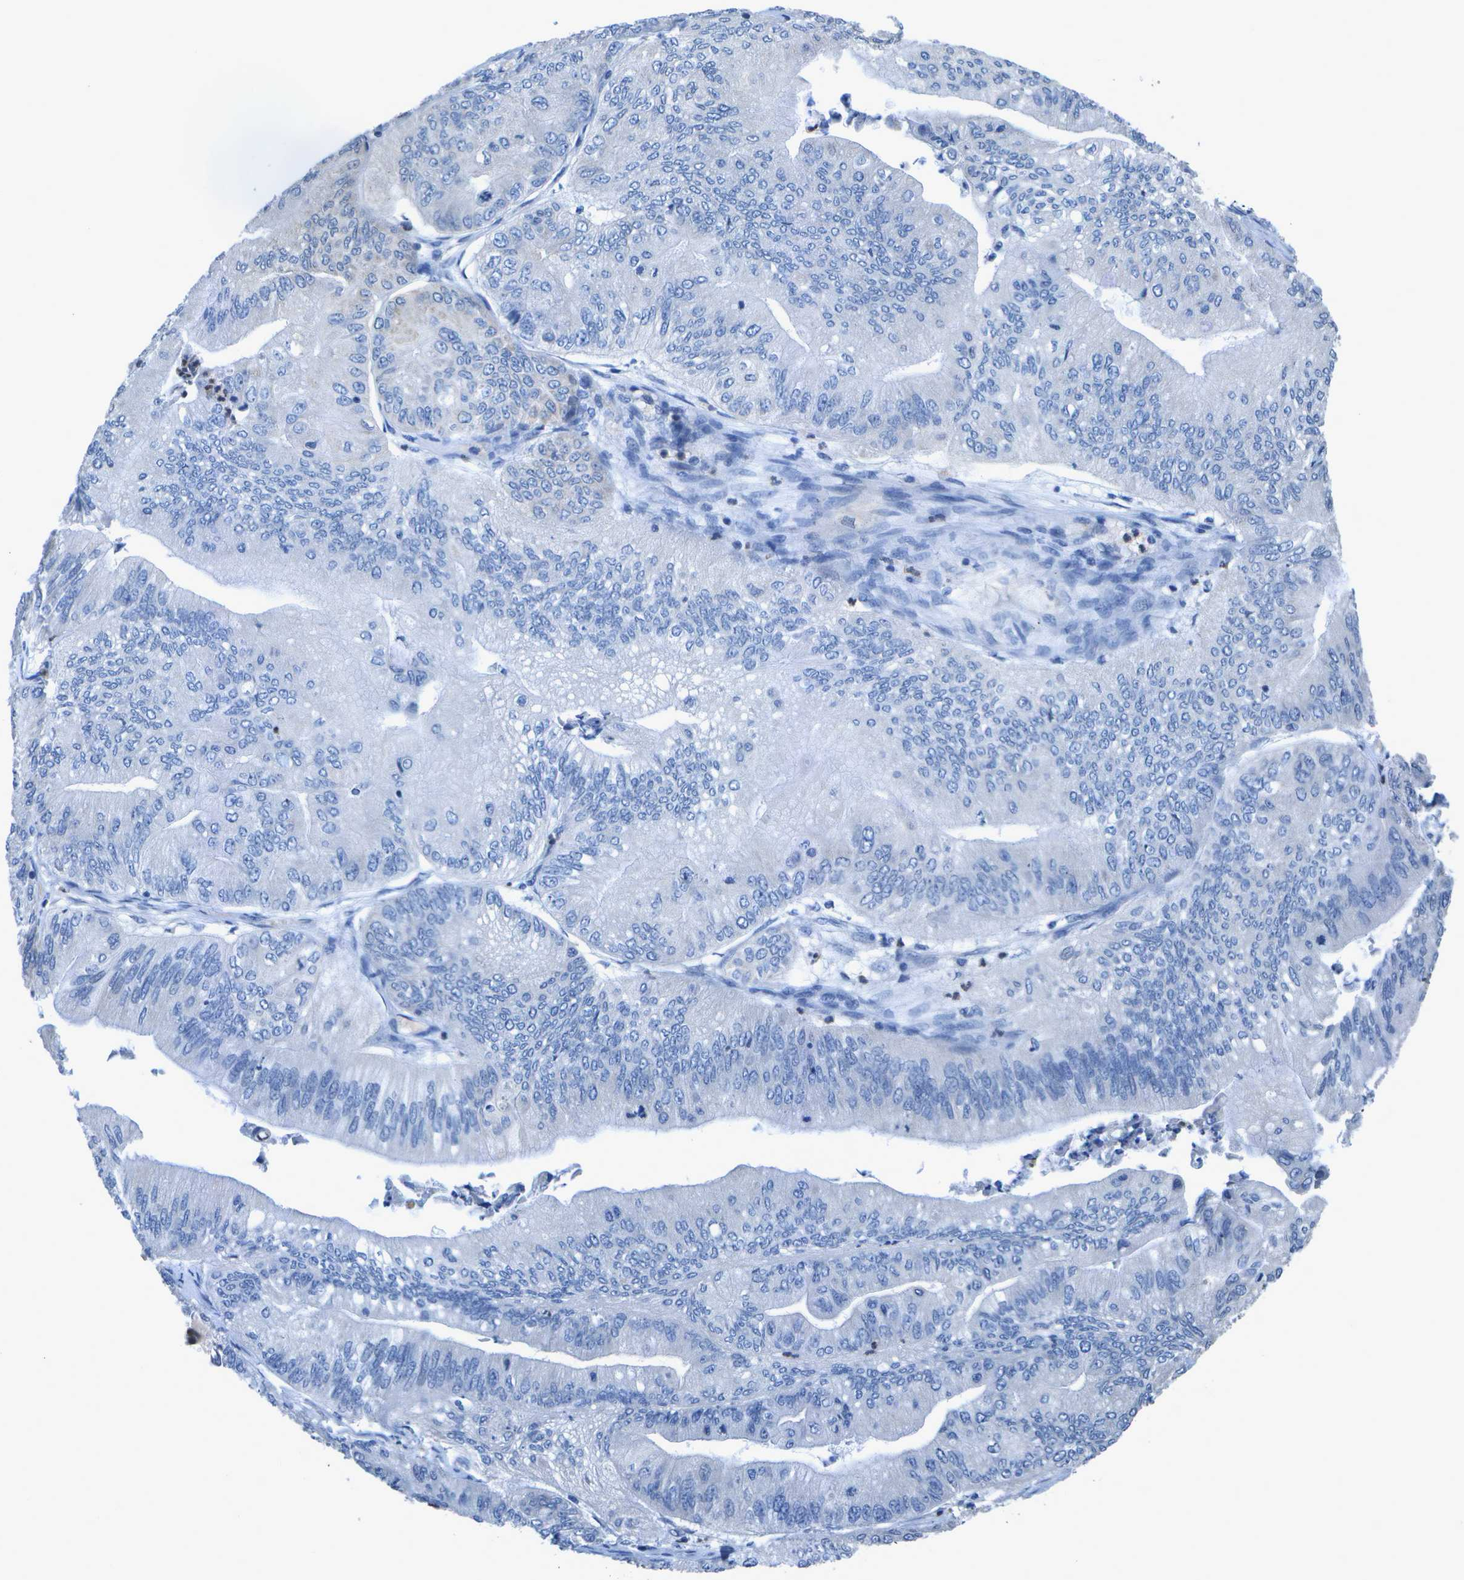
{"staining": {"intensity": "negative", "quantity": "none", "location": "none"}, "tissue": "ovarian cancer", "cell_type": "Tumor cells", "image_type": "cancer", "snomed": [{"axis": "morphology", "description": "Cystadenocarcinoma, mucinous, NOS"}, {"axis": "topography", "description": "Ovary"}], "caption": "Tumor cells are negative for protein expression in human ovarian mucinous cystadenocarcinoma.", "gene": "DSE", "patient": {"sex": "female", "age": 61}}